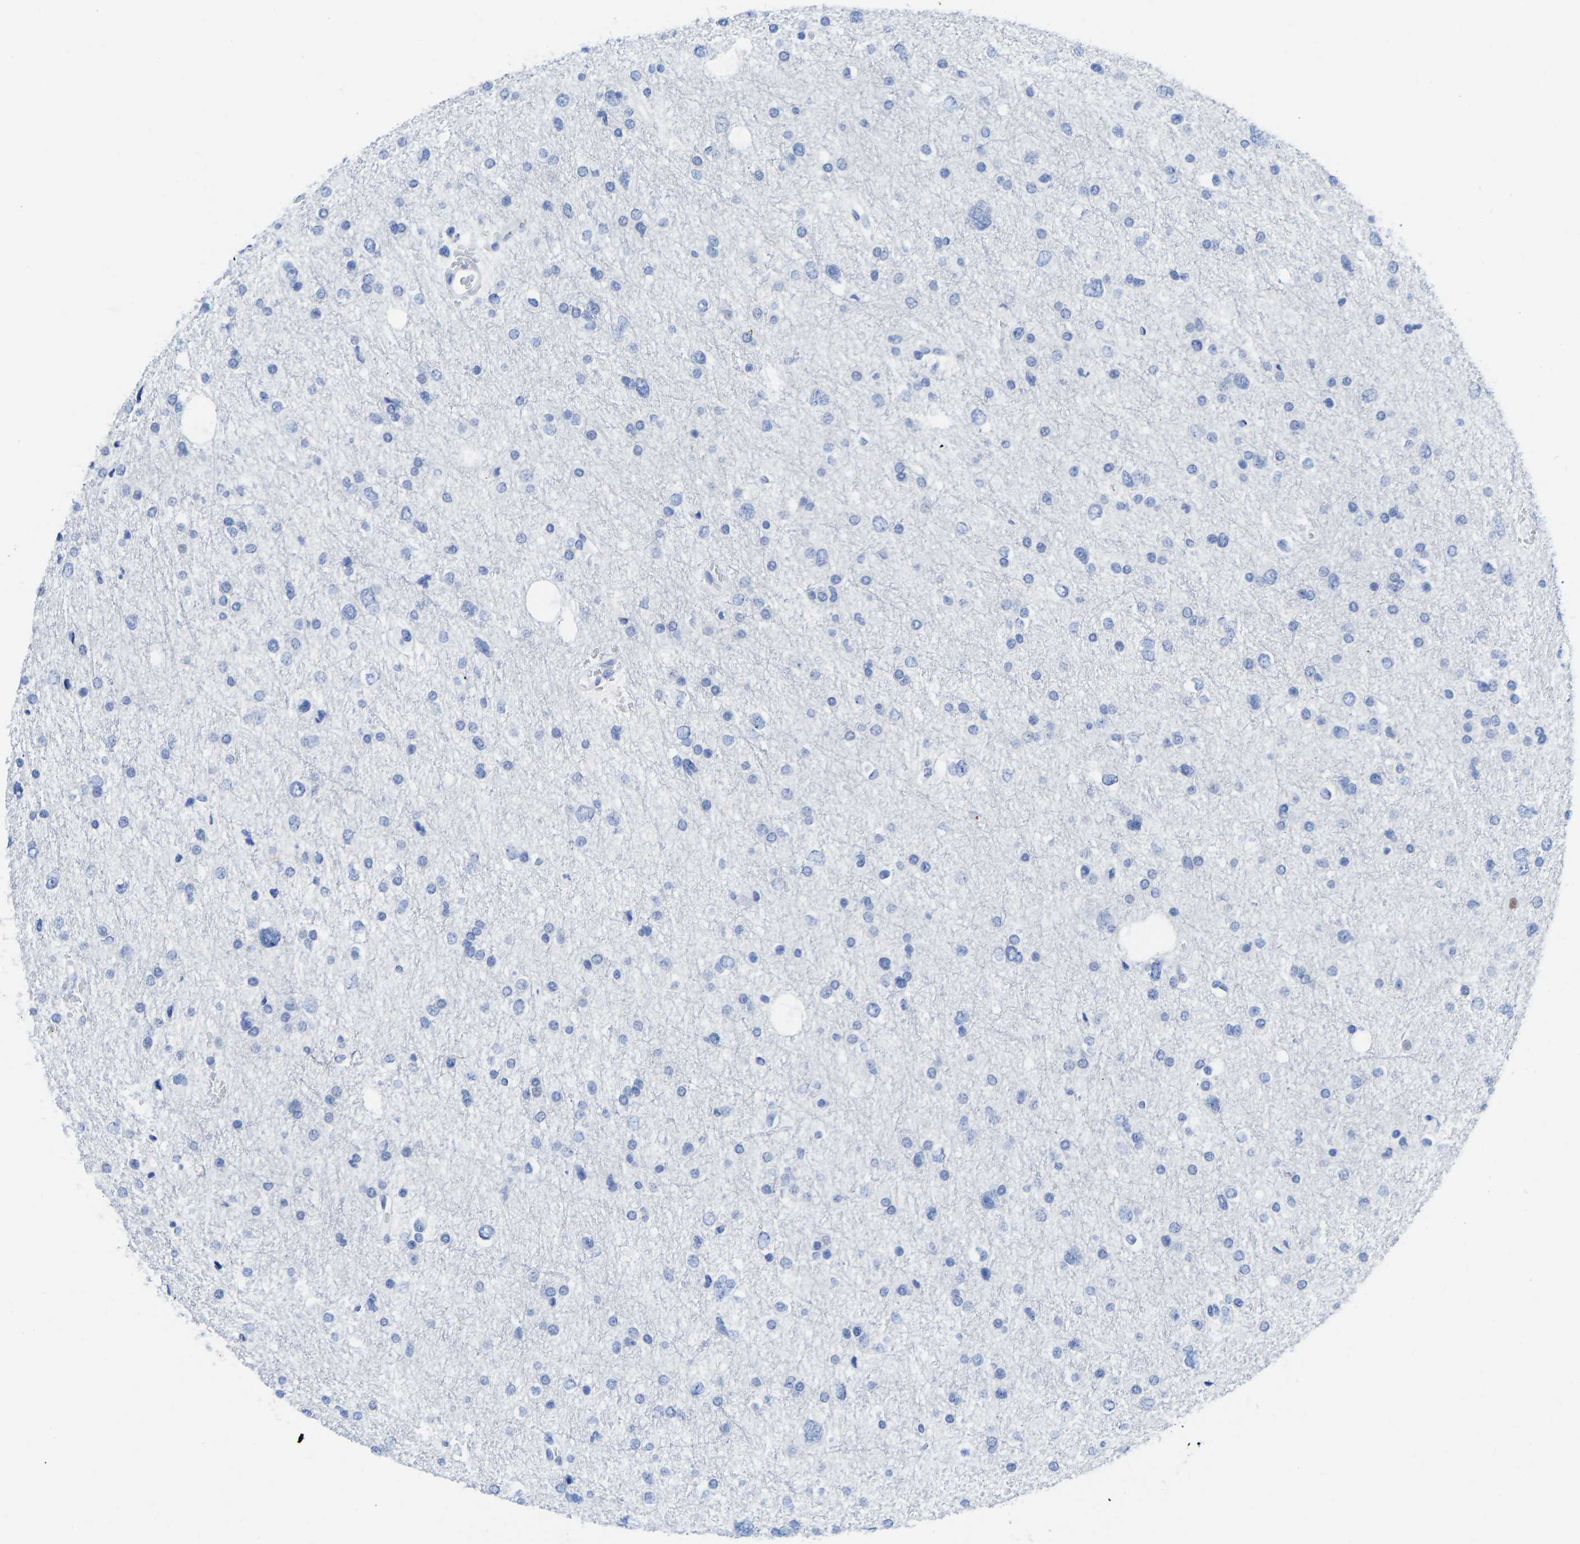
{"staining": {"intensity": "negative", "quantity": "none", "location": "none"}, "tissue": "glioma", "cell_type": "Tumor cells", "image_type": "cancer", "snomed": [{"axis": "morphology", "description": "Glioma, malignant, Low grade"}, {"axis": "topography", "description": "Brain"}], "caption": "An immunohistochemistry micrograph of malignant glioma (low-grade) is shown. There is no staining in tumor cells of malignant glioma (low-grade).", "gene": "TCF7", "patient": {"sex": "female", "age": 37}}